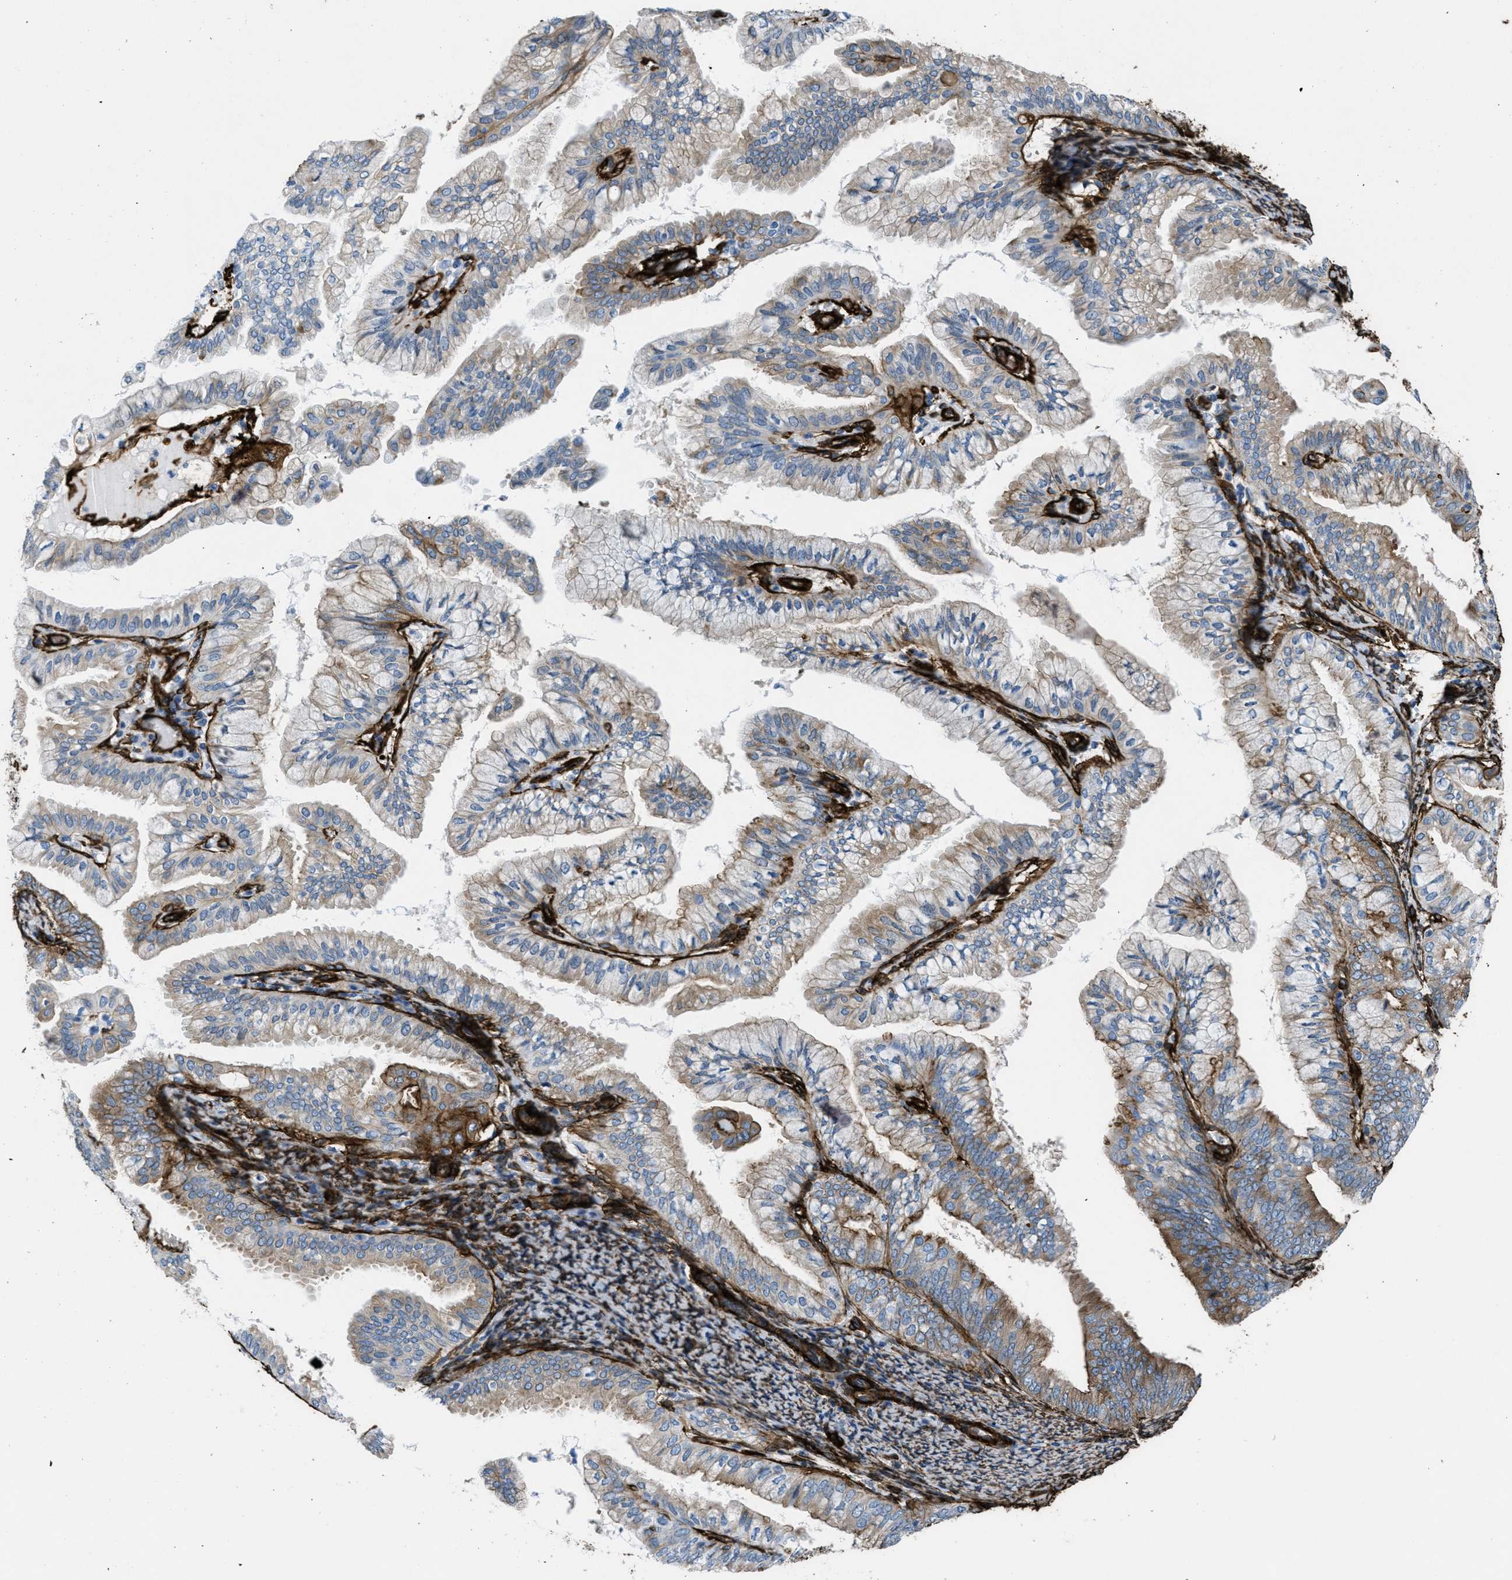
{"staining": {"intensity": "moderate", "quantity": ">75%", "location": "cytoplasmic/membranous"}, "tissue": "endometrial cancer", "cell_type": "Tumor cells", "image_type": "cancer", "snomed": [{"axis": "morphology", "description": "Adenocarcinoma, NOS"}, {"axis": "topography", "description": "Endometrium"}], "caption": "High-power microscopy captured an immunohistochemistry (IHC) image of endometrial adenocarcinoma, revealing moderate cytoplasmic/membranous expression in approximately >75% of tumor cells.", "gene": "CALD1", "patient": {"sex": "female", "age": 63}}